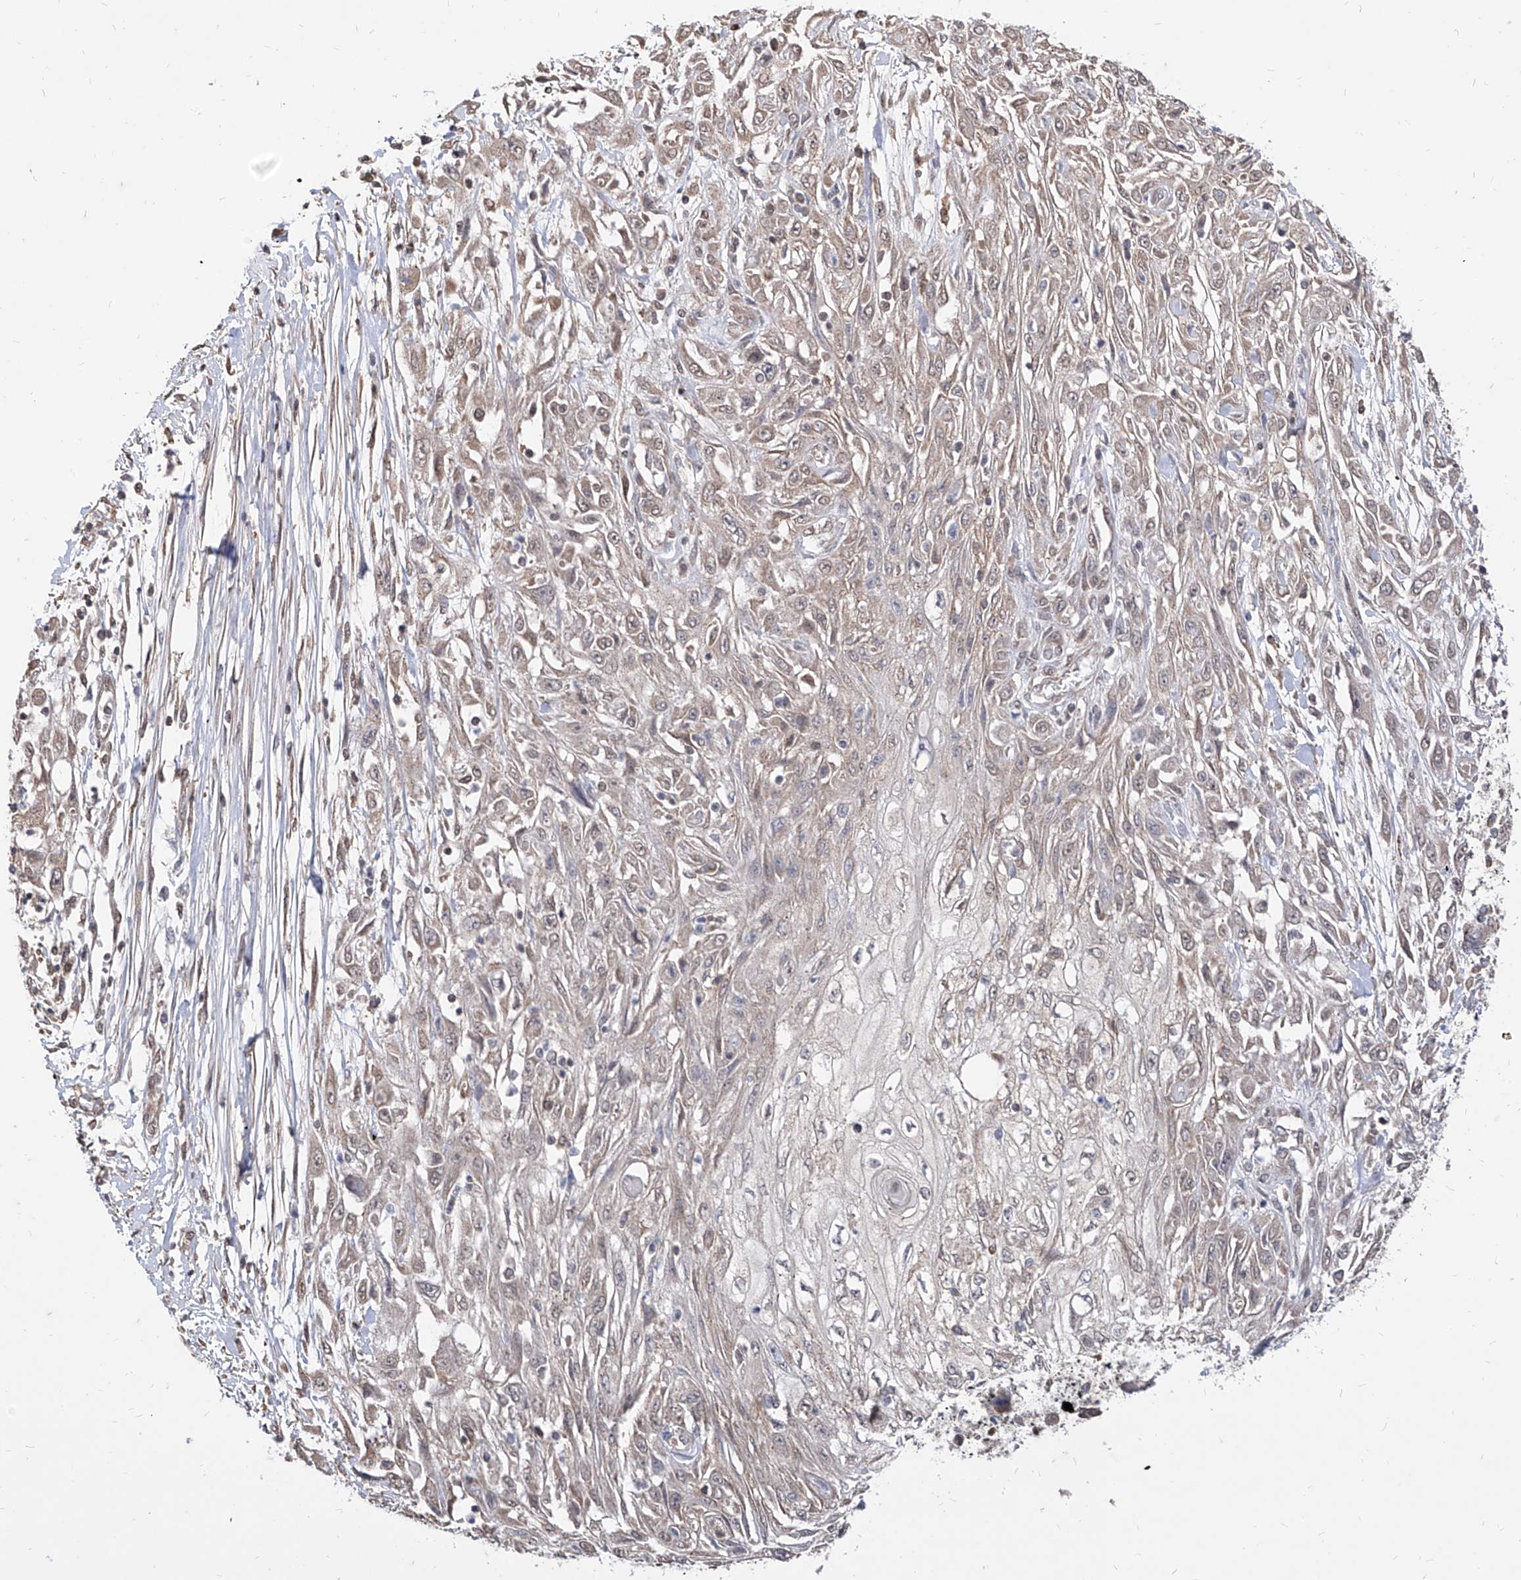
{"staining": {"intensity": "weak", "quantity": "25%-75%", "location": "nuclear"}, "tissue": "skin cancer", "cell_type": "Tumor cells", "image_type": "cancer", "snomed": [{"axis": "morphology", "description": "Squamous cell carcinoma, NOS"}, {"axis": "morphology", "description": "Squamous cell carcinoma, metastatic, NOS"}, {"axis": "topography", "description": "Skin"}, {"axis": "topography", "description": "Lymph node"}], "caption": "Squamous cell carcinoma (skin) tissue displays weak nuclear staining in approximately 25%-75% of tumor cells", "gene": "C8orf82", "patient": {"sex": "male", "age": 75}}